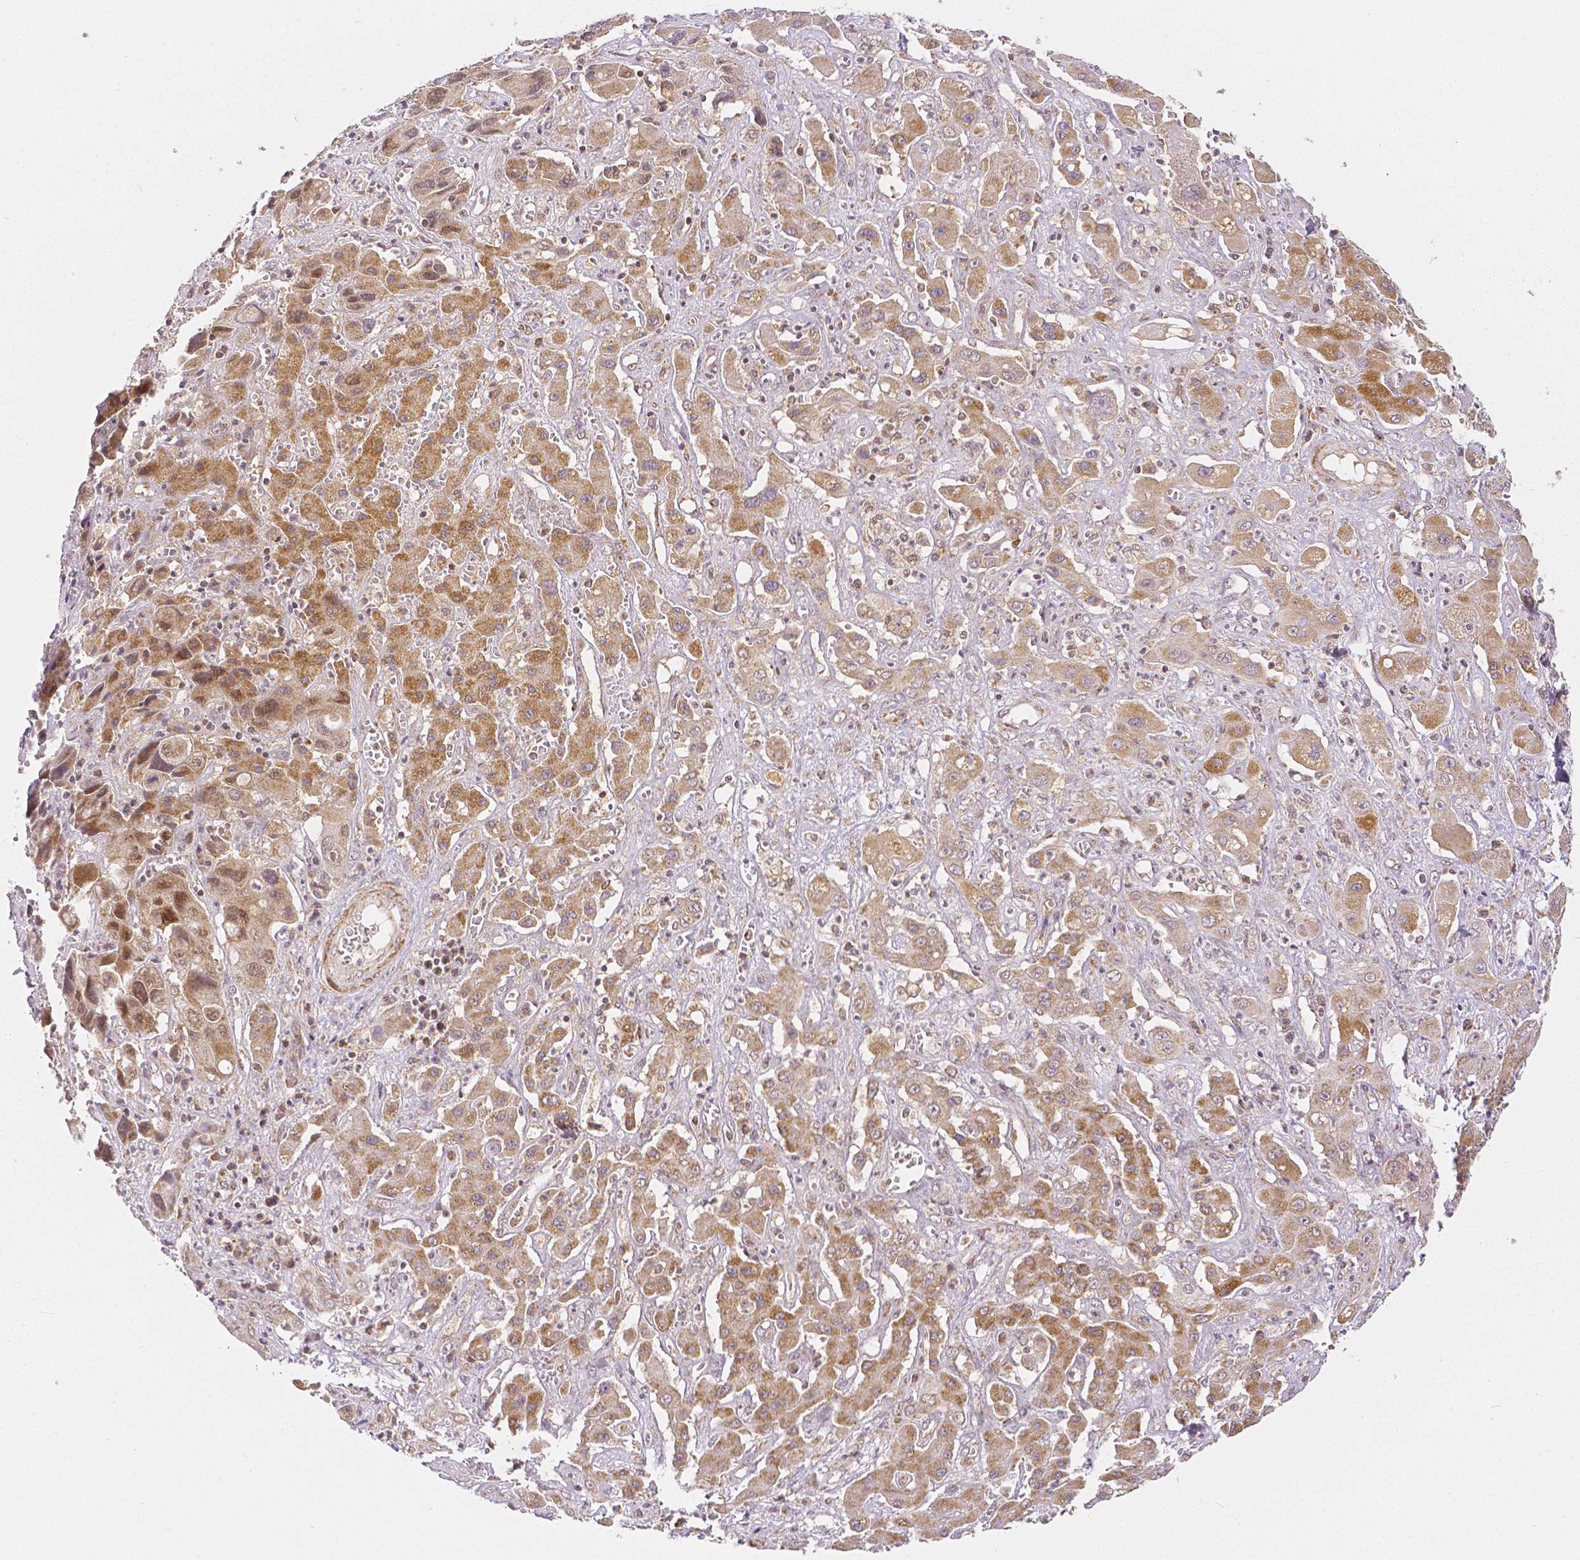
{"staining": {"intensity": "moderate", "quantity": ">75%", "location": "cytoplasmic/membranous,nuclear"}, "tissue": "liver cancer", "cell_type": "Tumor cells", "image_type": "cancer", "snomed": [{"axis": "morphology", "description": "Cholangiocarcinoma"}, {"axis": "topography", "description": "Liver"}], "caption": "Immunohistochemical staining of liver cancer shows medium levels of moderate cytoplasmic/membranous and nuclear expression in approximately >75% of tumor cells.", "gene": "RHOT1", "patient": {"sex": "male", "age": 67}}